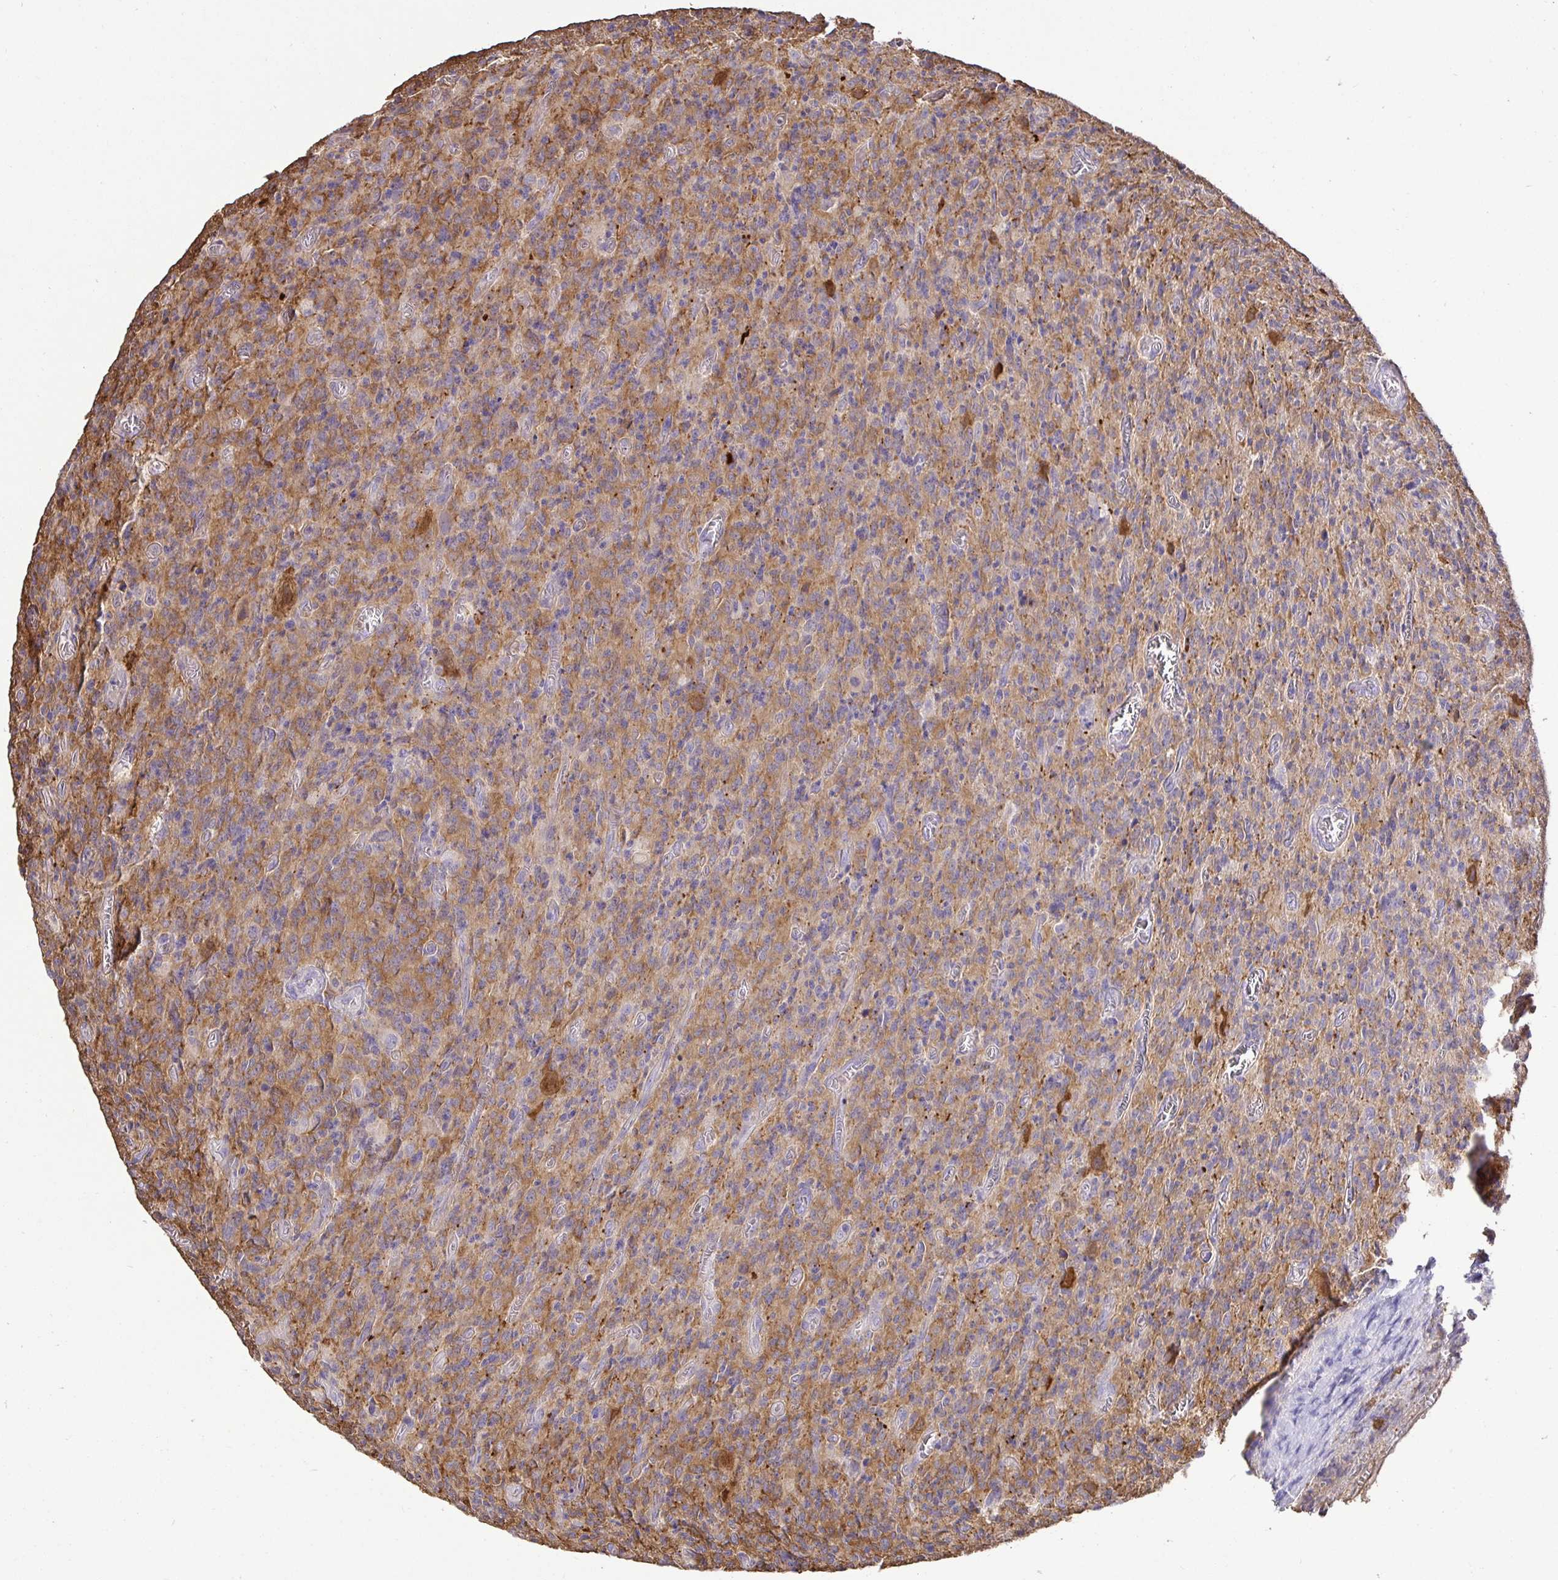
{"staining": {"intensity": "moderate", "quantity": "25%-75%", "location": "cytoplasmic/membranous"}, "tissue": "glioma", "cell_type": "Tumor cells", "image_type": "cancer", "snomed": [{"axis": "morphology", "description": "Glioma, malignant, High grade"}, {"axis": "topography", "description": "Brain"}], "caption": "The photomicrograph demonstrates staining of malignant glioma (high-grade), revealing moderate cytoplasmic/membranous protein expression (brown color) within tumor cells. The protein is shown in brown color, while the nuclei are stained blue.", "gene": "MAPK8IP3", "patient": {"sex": "male", "age": 76}}